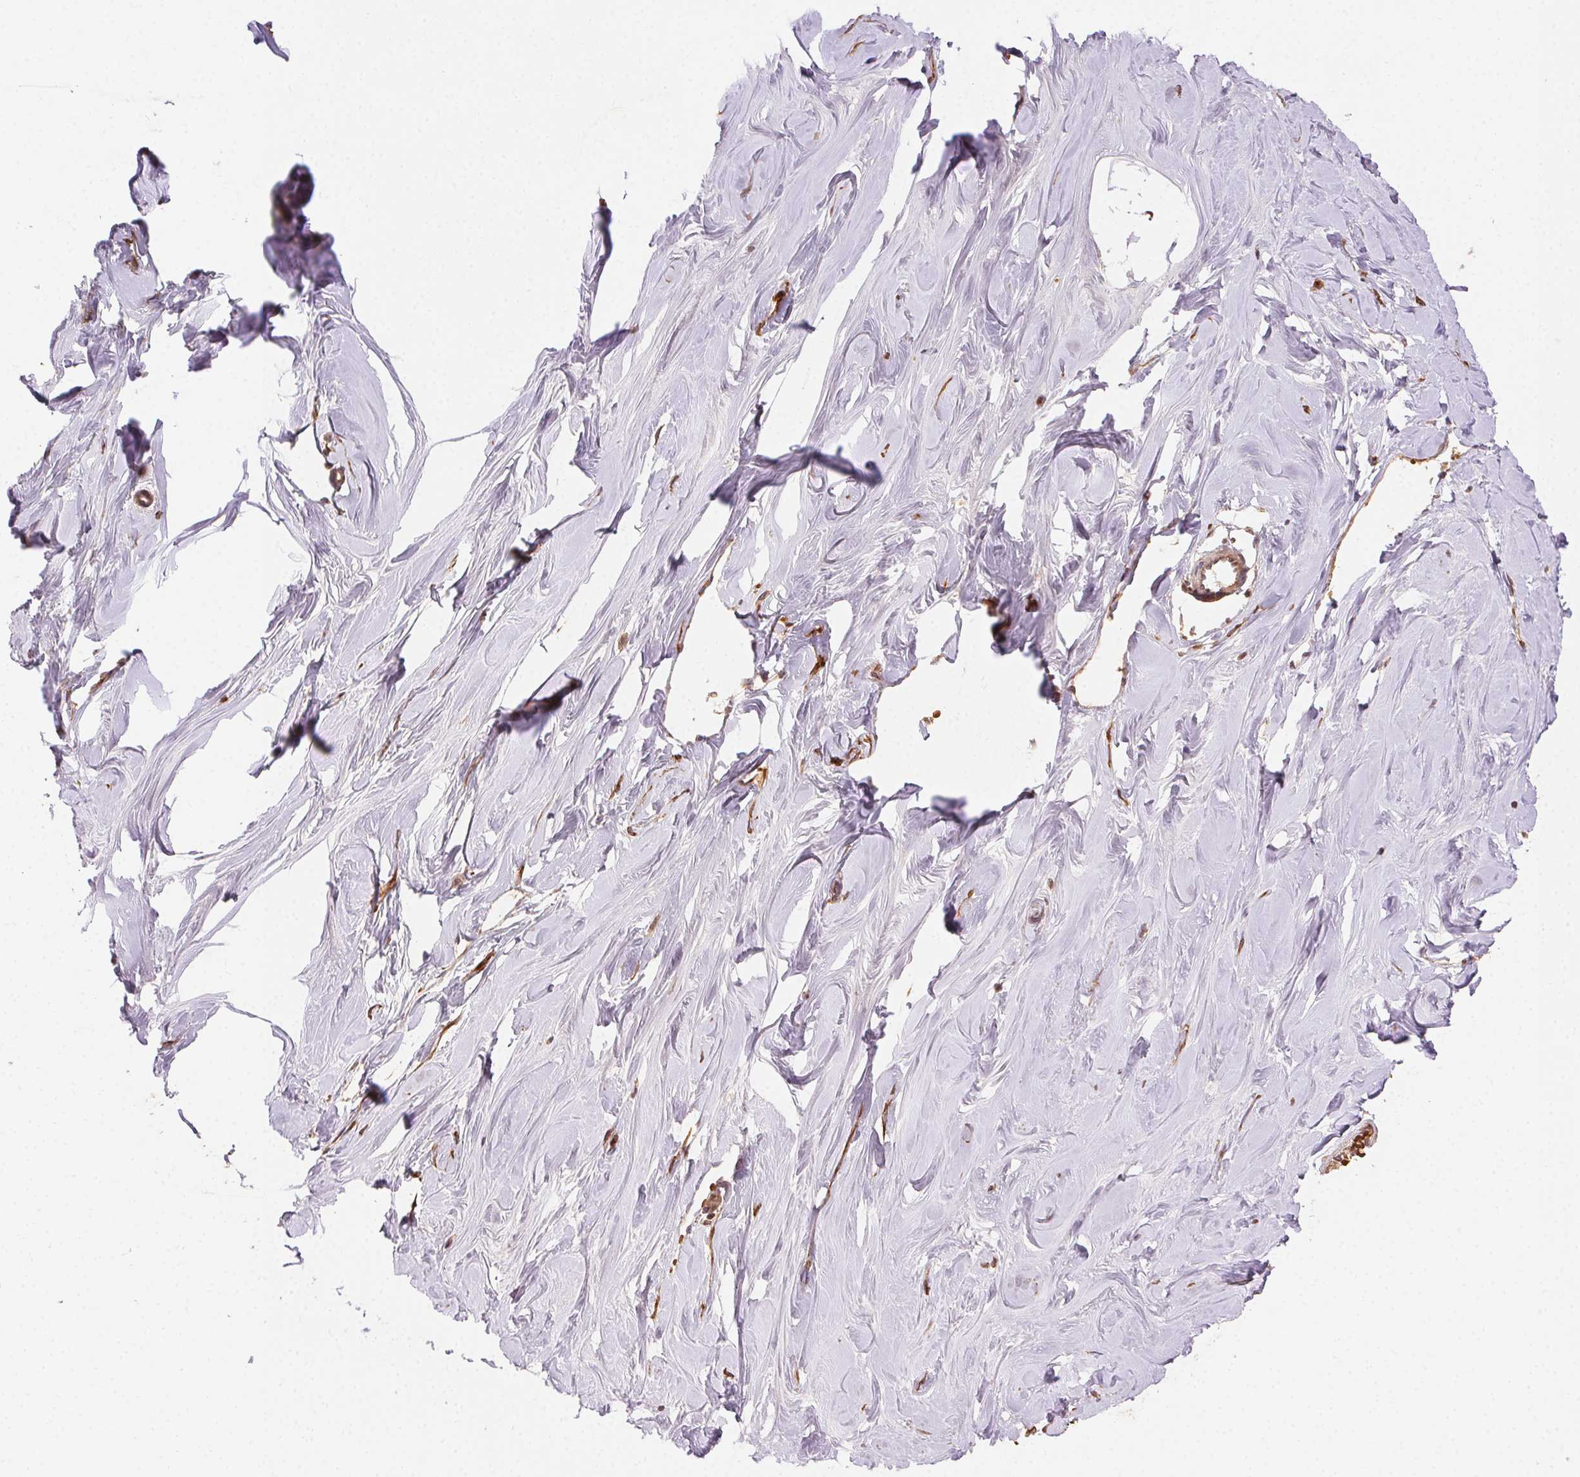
{"staining": {"intensity": "negative", "quantity": "none", "location": "none"}, "tissue": "breast", "cell_type": "Adipocytes", "image_type": "normal", "snomed": [{"axis": "morphology", "description": "Normal tissue, NOS"}, {"axis": "topography", "description": "Breast"}], "caption": "DAB immunohistochemical staining of normal human breast shows no significant positivity in adipocytes.", "gene": "KLHL15", "patient": {"sex": "female", "age": 27}}